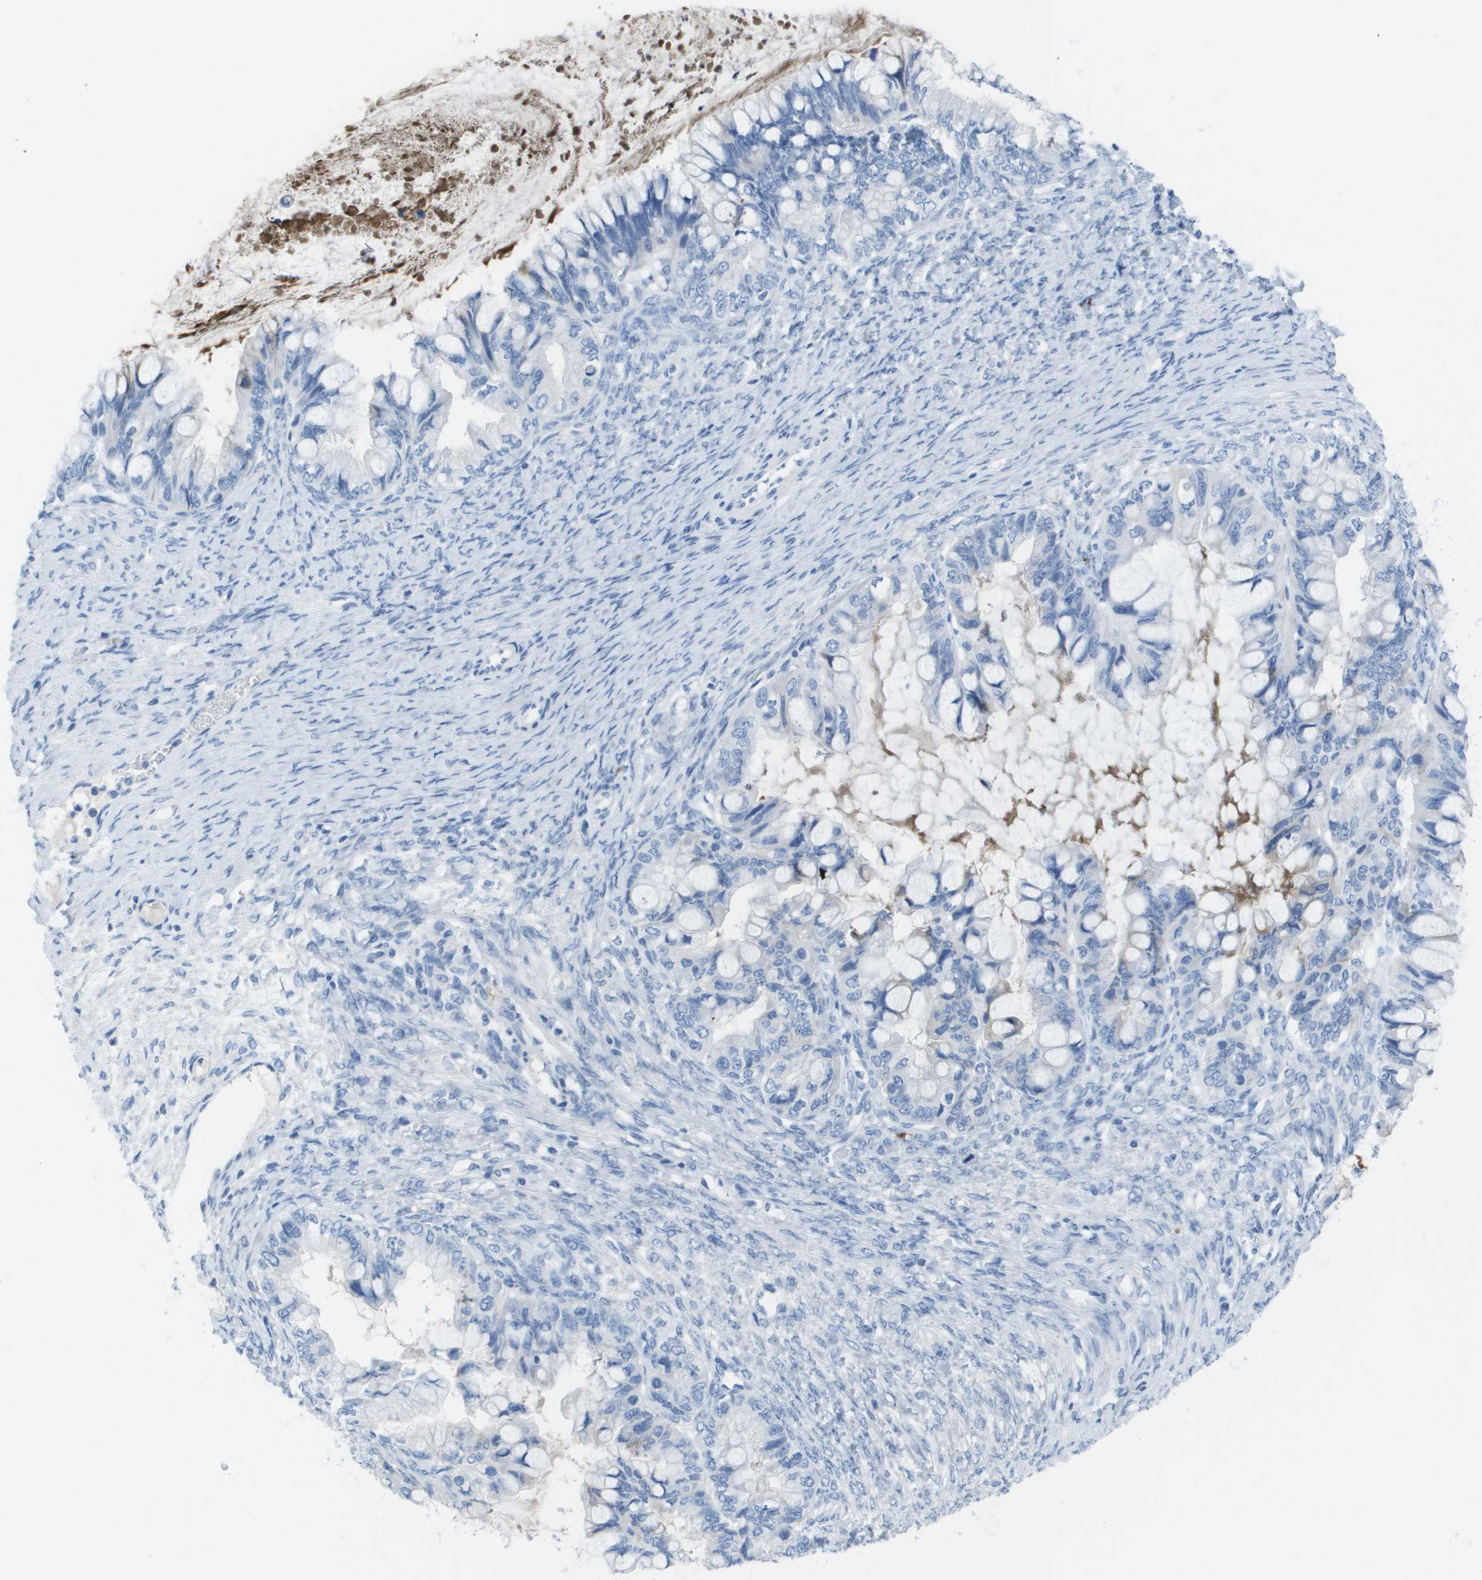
{"staining": {"intensity": "negative", "quantity": "none", "location": "none"}, "tissue": "ovarian cancer", "cell_type": "Tumor cells", "image_type": "cancer", "snomed": [{"axis": "morphology", "description": "Cystadenocarcinoma, mucinous, NOS"}, {"axis": "topography", "description": "Ovary"}], "caption": "DAB (3,3'-diaminobenzidine) immunohistochemical staining of human ovarian mucinous cystadenocarcinoma reveals no significant positivity in tumor cells.", "gene": "GPR18", "patient": {"sex": "female", "age": 80}}